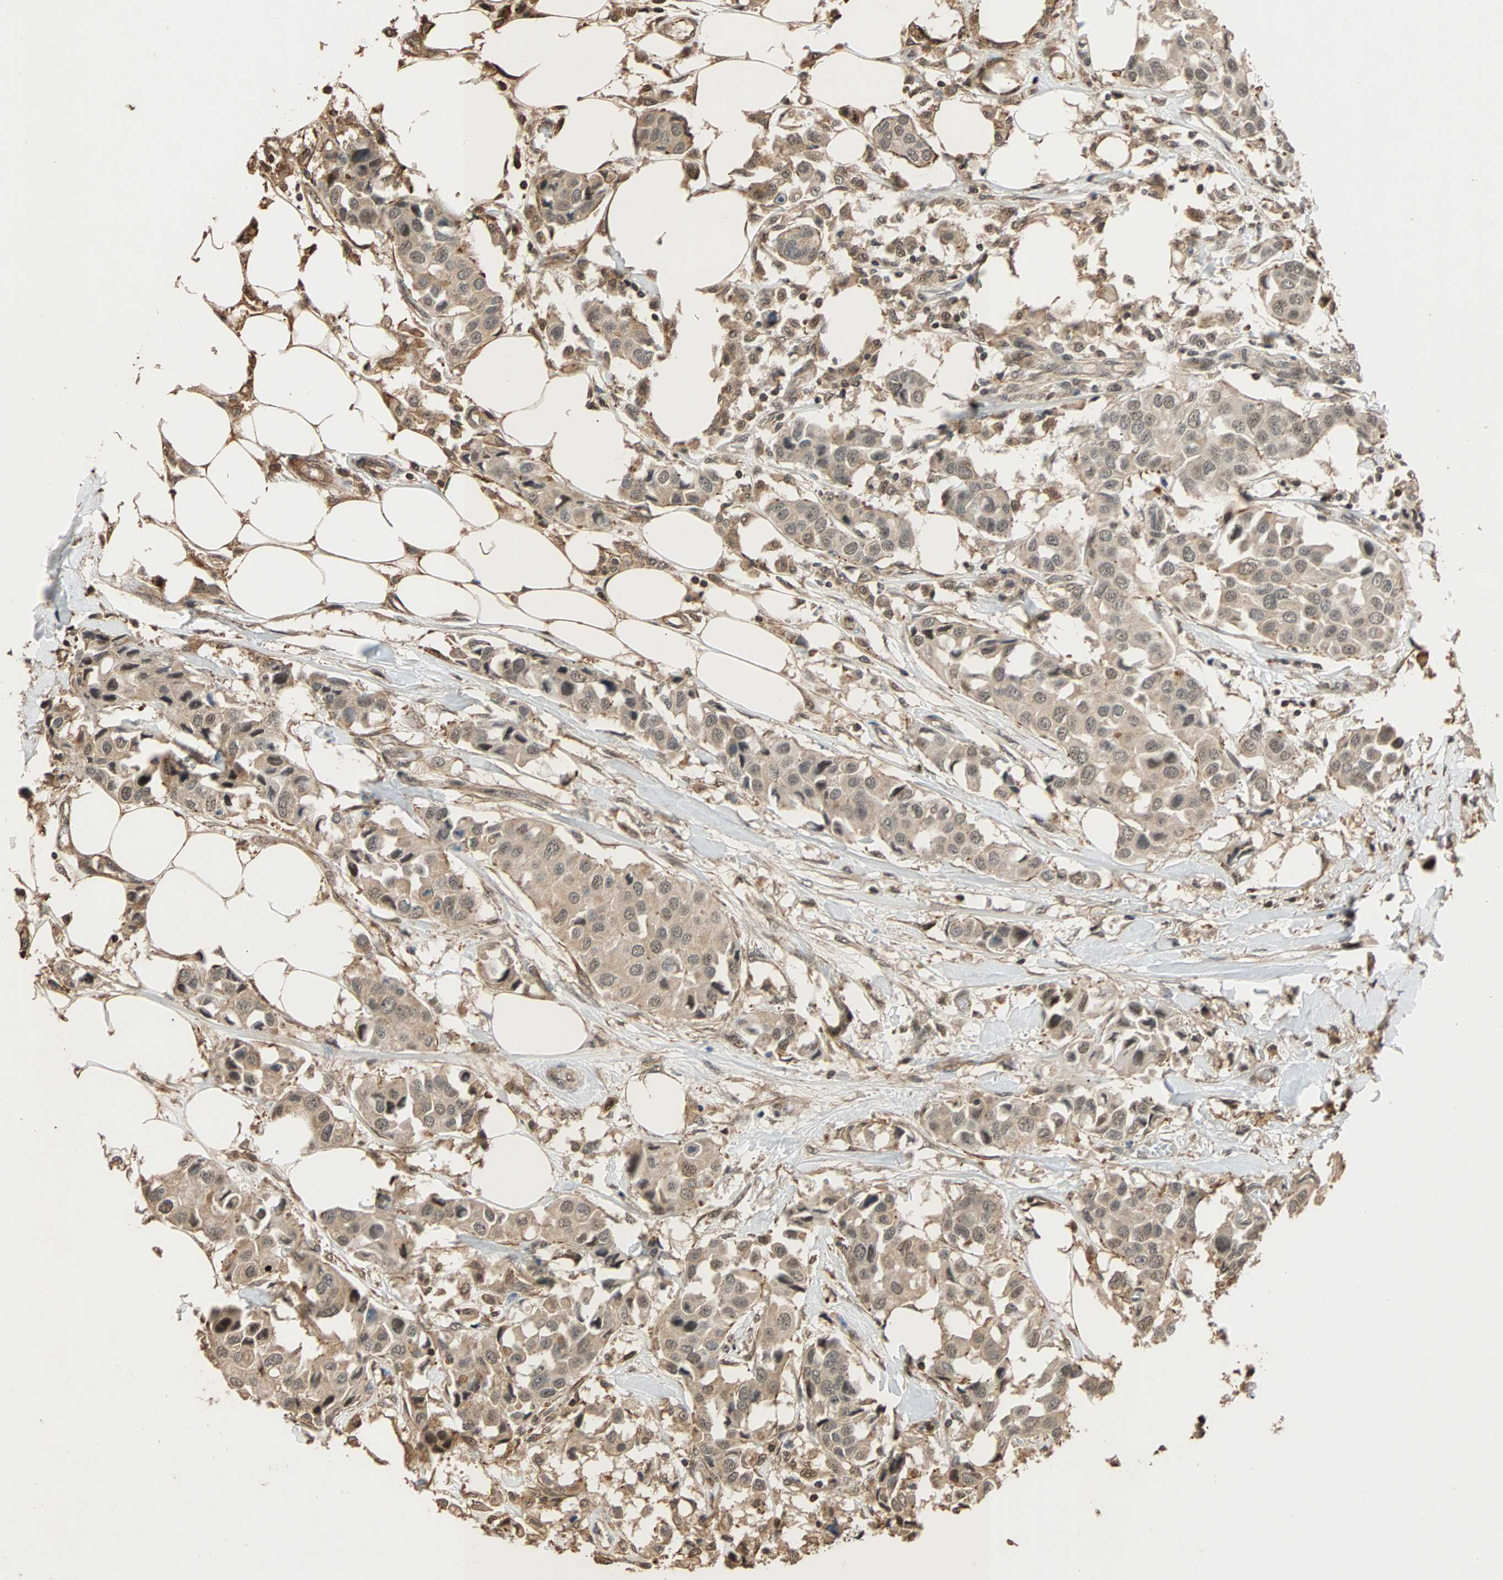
{"staining": {"intensity": "moderate", "quantity": ">75%", "location": "cytoplasmic/membranous,nuclear"}, "tissue": "breast cancer", "cell_type": "Tumor cells", "image_type": "cancer", "snomed": [{"axis": "morphology", "description": "Duct carcinoma"}, {"axis": "topography", "description": "Breast"}], "caption": "This is an image of IHC staining of infiltrating ductal carcinoma (breast), which shows moderate expression in the cytoplasmic/membranous and nuclear of tumor cells.", "gene": "CDC5L", "patient": {"sex": "female", "age": 80}}